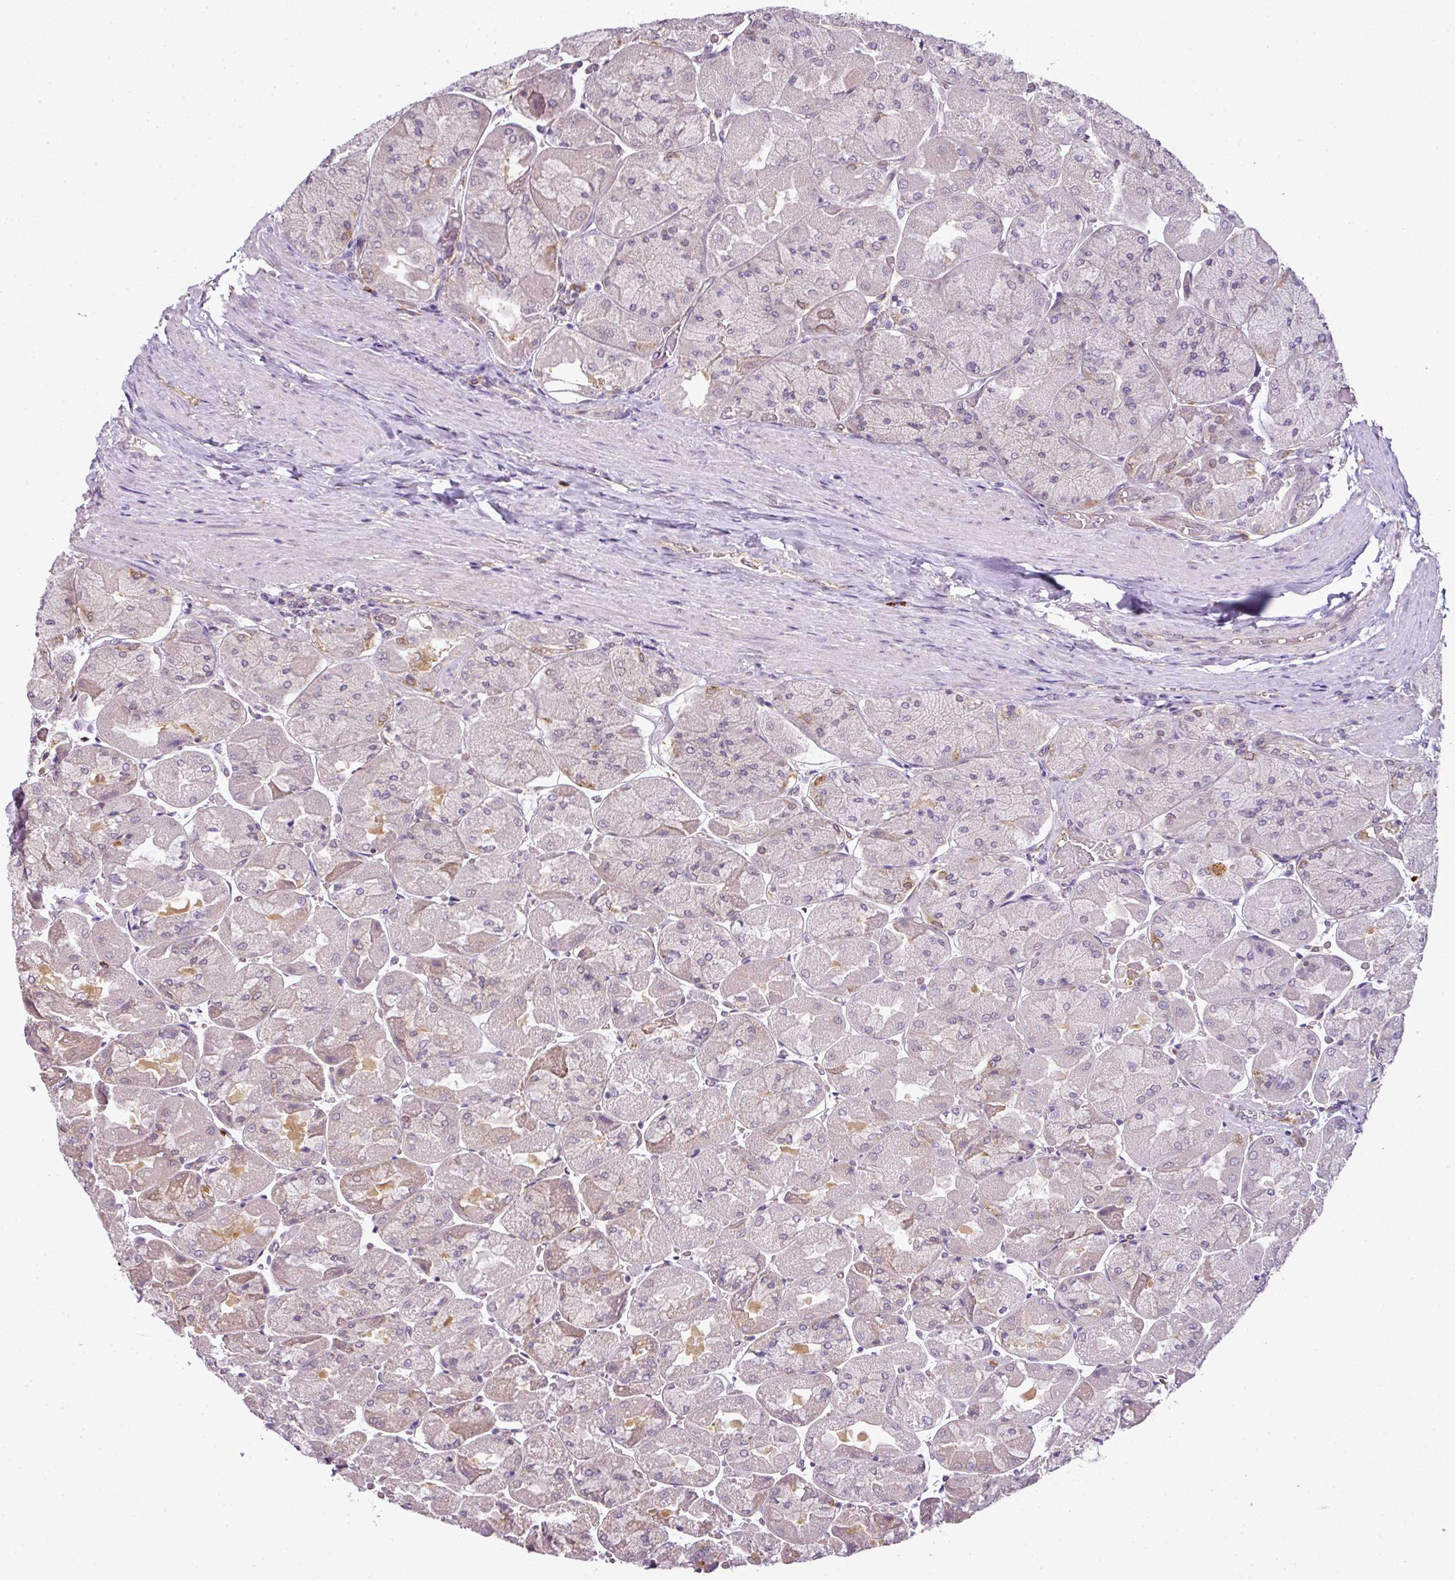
{"staining": {"intensity": "moderate", "quantity": "25%-75%", "location": "cytoplasmic/membranous,nuclear"}, "tissue": "stomach", "cell_type": "Glandular cells", "image_type": "normal", "snomed": [{"axis": "morphology", "description": "Normal tissue, NOS"}, {"axis": "topography", "description": "Stomach"}], "caption": "This is a histology image of immunohistochemistry staining of benign stomach, which shows moderate expression in the cytoplasmic/membranous,nuclear of glandular cells.", "gene": "RBM14", "patient": {"sex": "female", "age": 61}}